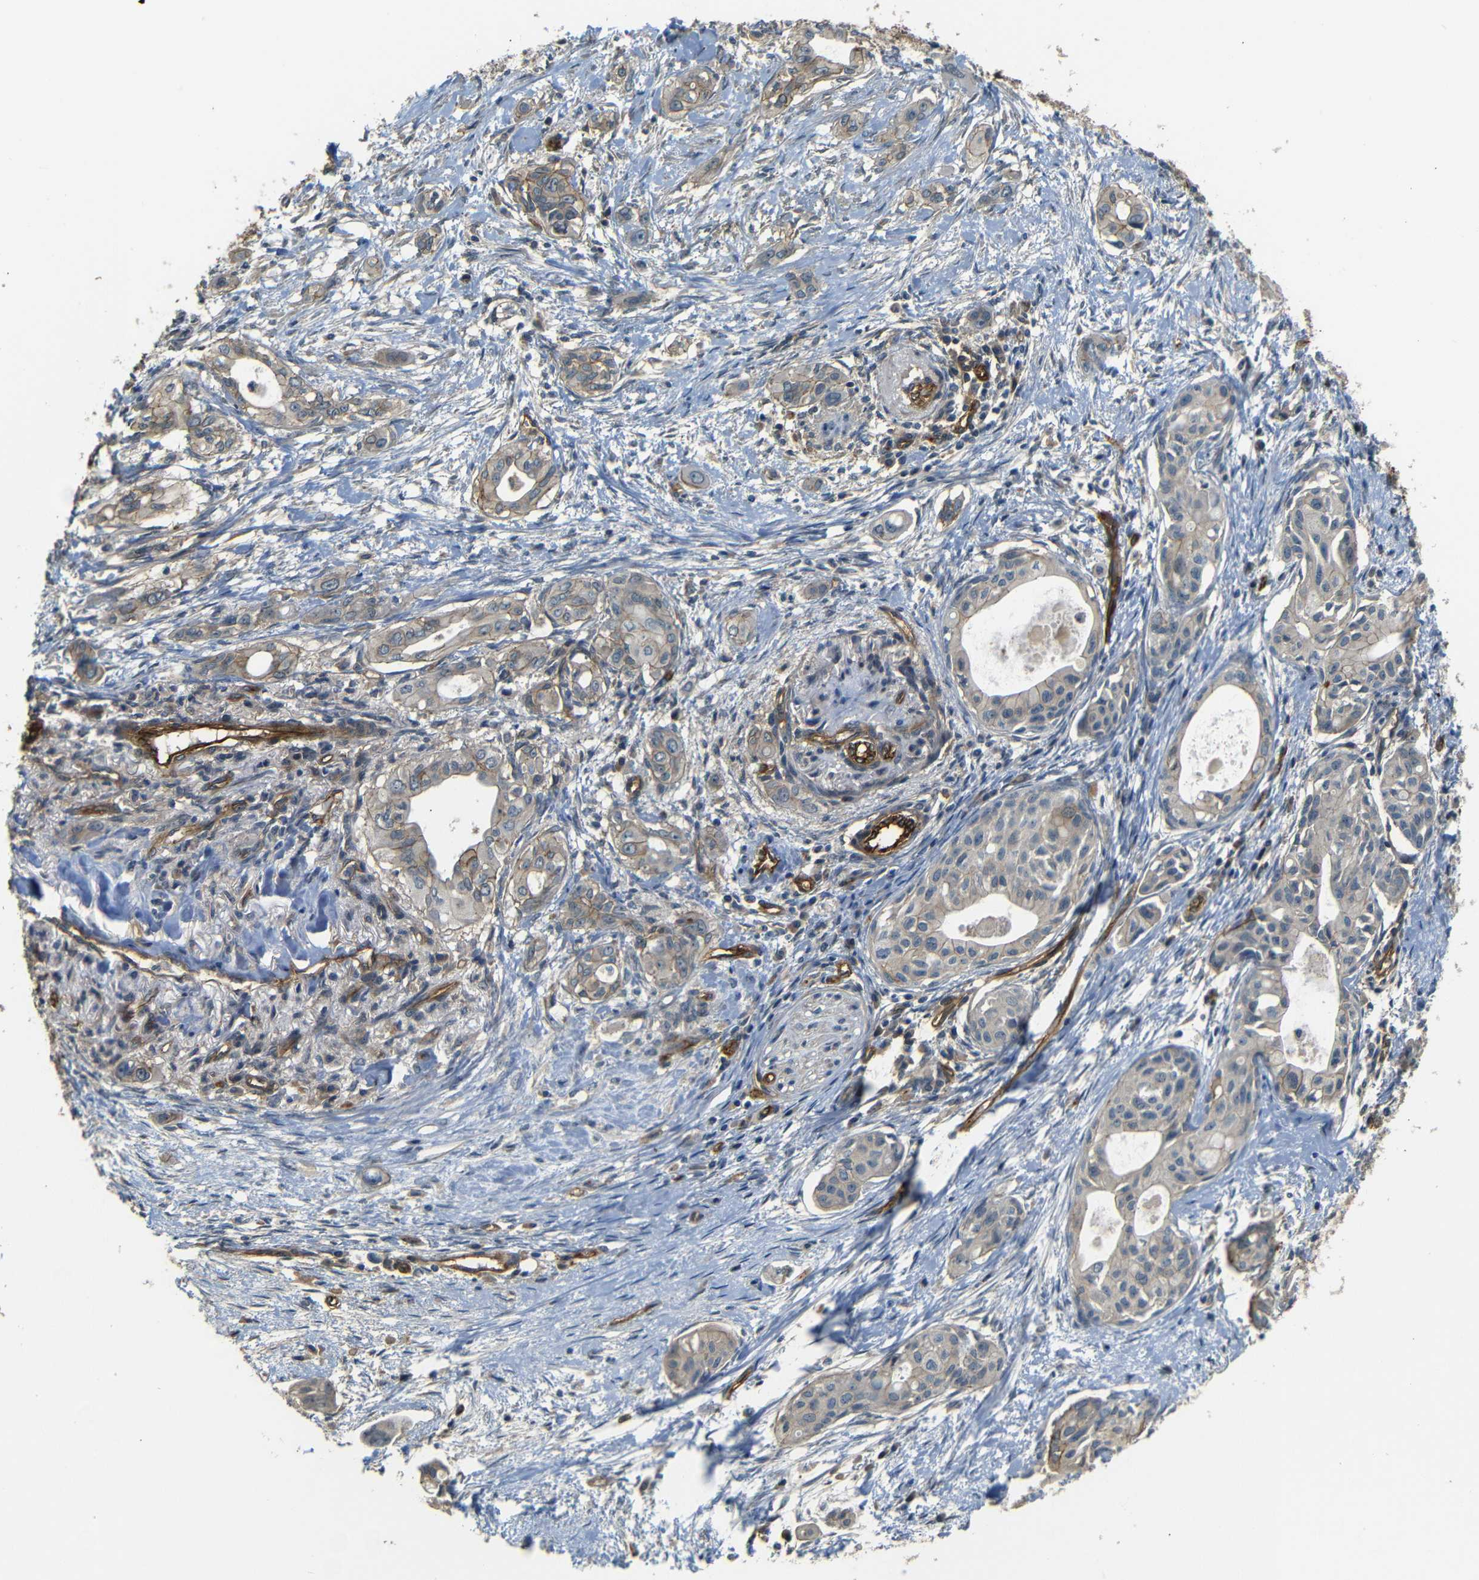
{"staining": {"intensity": "weak", "quantity": ">75%", "location": "cytoplasmic/membranous"}, "tissue": "pancreatic cancer", "cell_type": "Tumor cells", "image_type": "cancer", "snomed": [{"axis": "morphology", "description": "Adenocarcinoma, NOS"}, {"axis": "topography", "description": "Pancreas"}], "caption": "DAB immunohistochemical staining of human pancreatic adenocarcinoma exhibits weak cytoplasmic/membranous protein staining in about >75% of tumor cells.", "gene": "RELL1", "patient": {"sex": "female", "age": 60}}